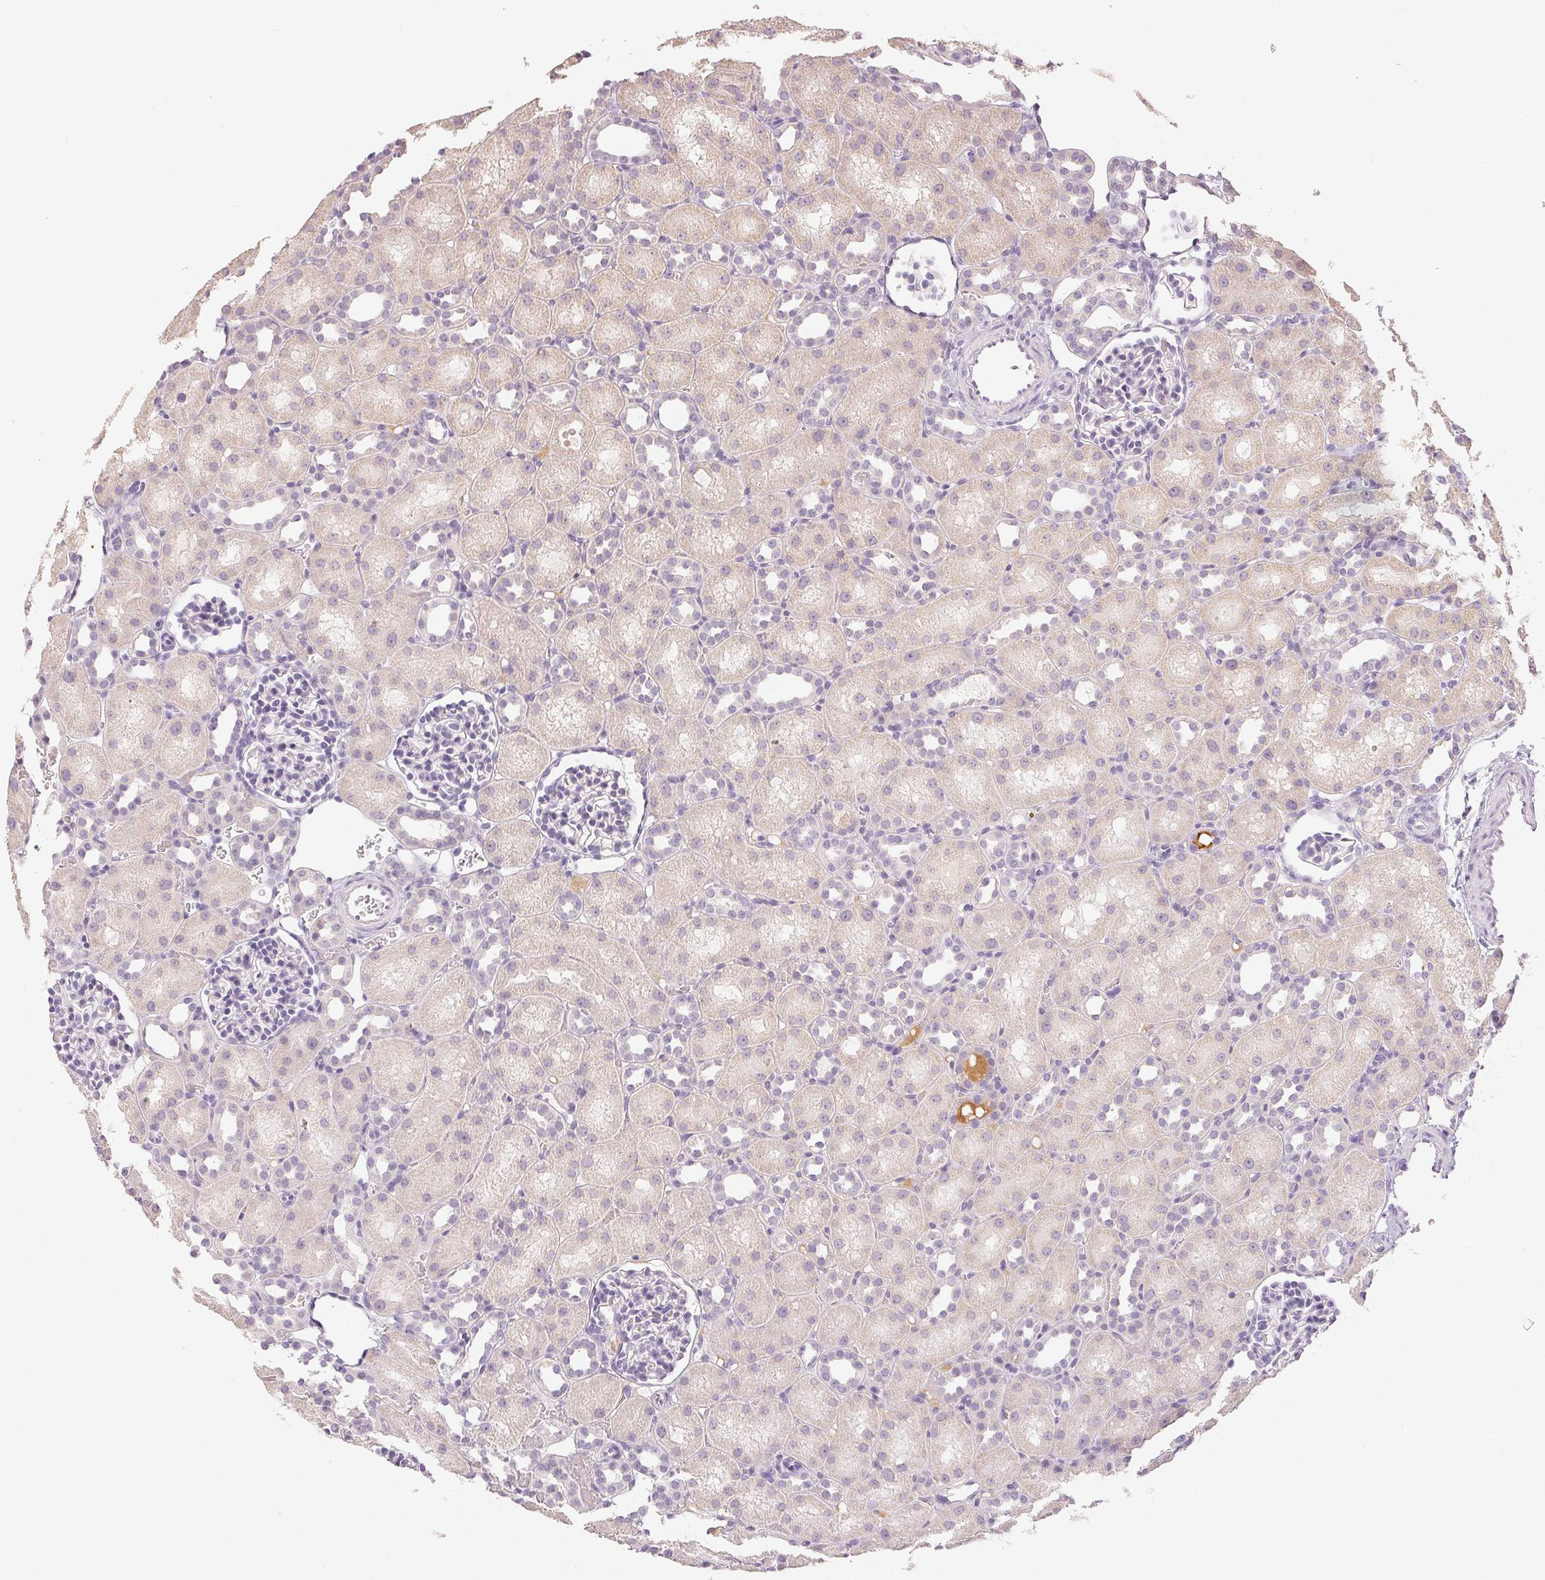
{"staining": {"intensity": "negative", "quantity": "none", "location": "none"}, "tissue": "kidney", "cell_type": "Cells in glomeruli", "image_type": "normal", "snomed": [{"axis": "morphology", "description": "Normal tissue, NOS"}, {"axis": "topography", "description": "Kidney"}], "caption": "This image is of benign kidney stained with immunohistochemistry to label a protein in brown with the nuclei are counter-stained blue. There is no staining in cells in glomeruli. Nuclei are stained in blue.", "gene": "LVRN", "patient": {"sex": "male", "age": 1}}